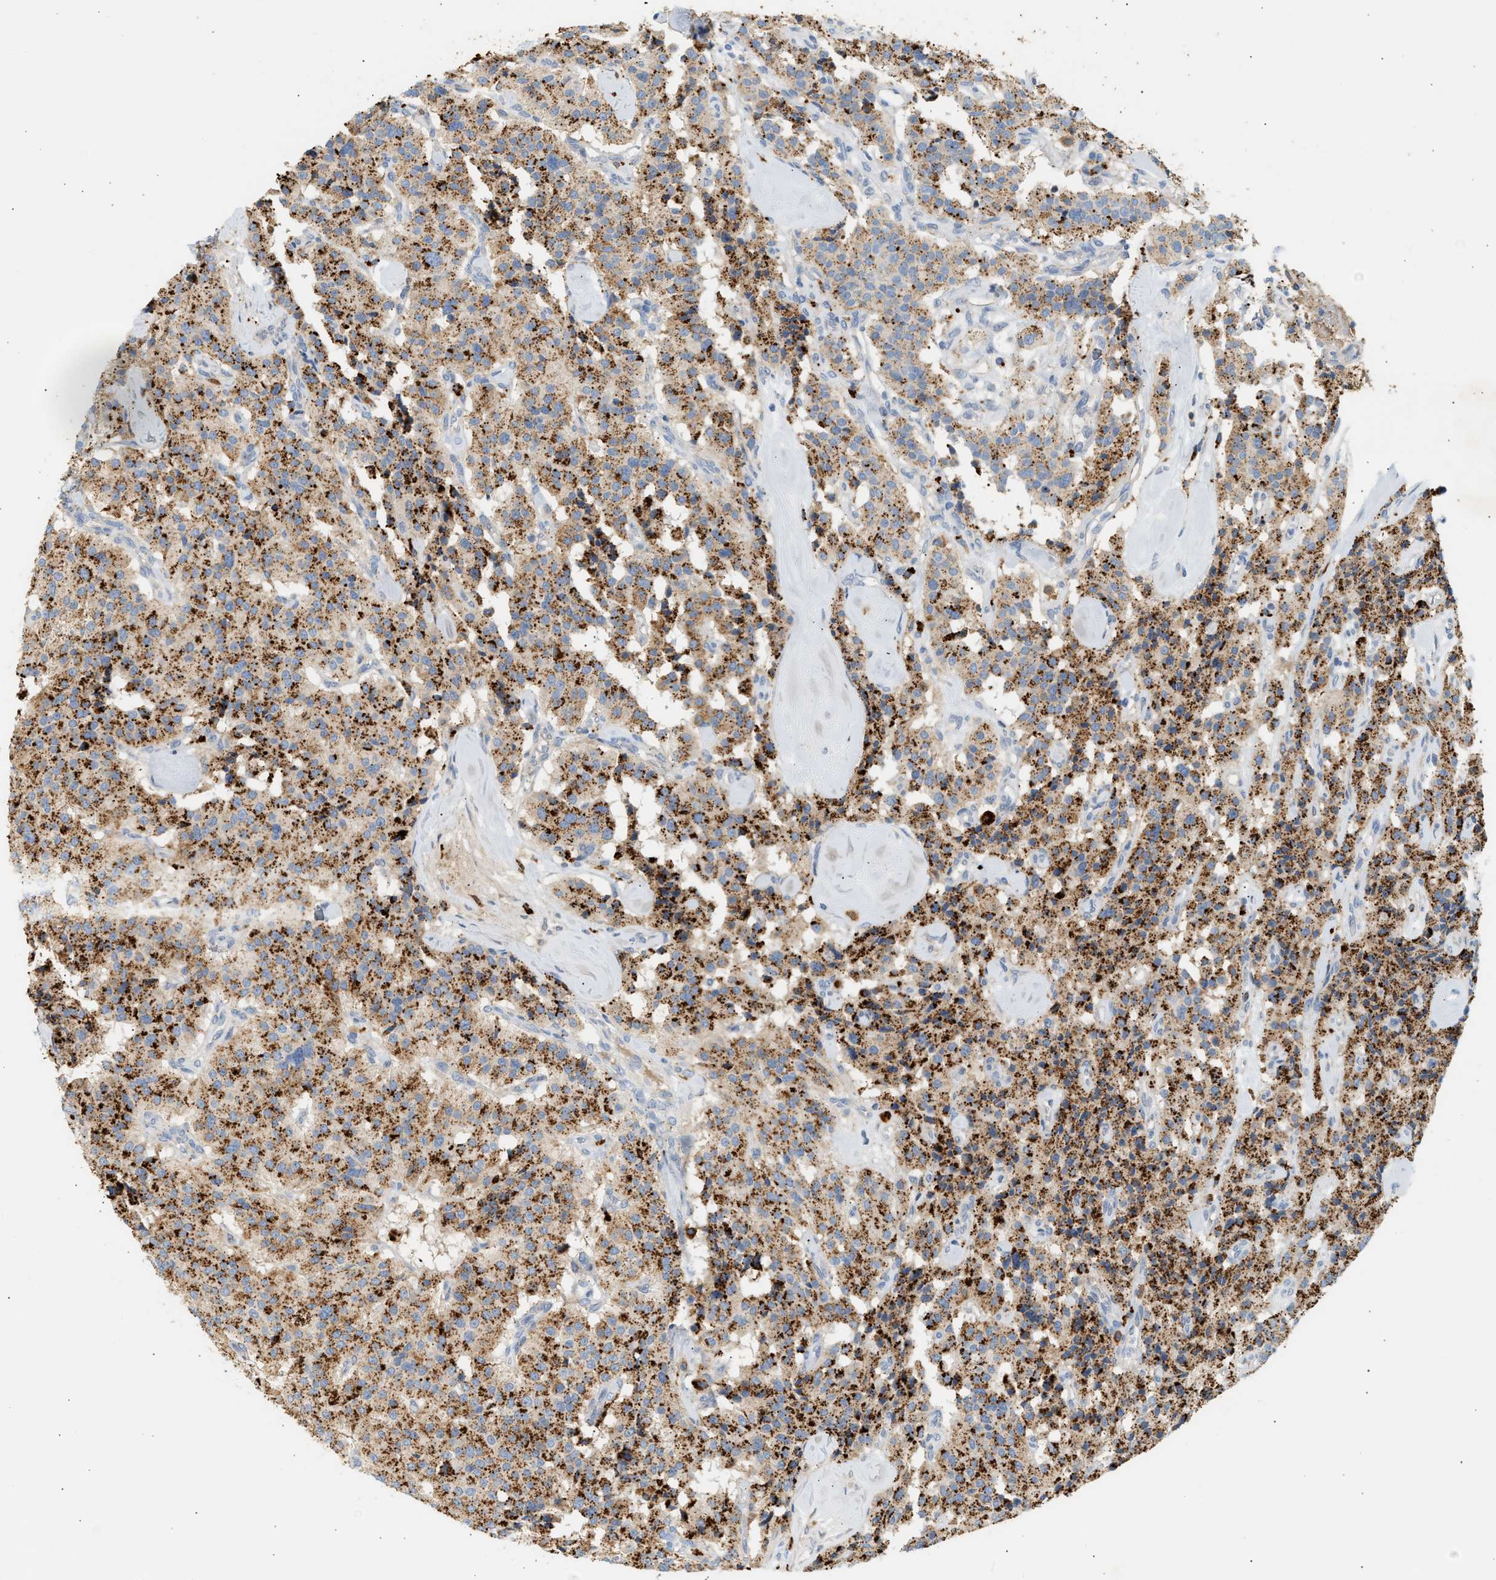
{"staining": {"intensity": "strong", "quantity": ">75%", "location": "cytoplasmic/membranous"}, "tissue": "carcinoid", "cell_type": "Tumor cells", "image_type": "cancer", "snomed": [{"axis": "morphology", "description": "Carcinoid, malignant, NOS"}, {"axis": "topography", "description": "Lung"}], "caption": "Brown immunohistochemical staining in human carcinoid reveals strong cytoplasmic/membranous staining in approximately >75% of tumor cells. Immunohistochemistry (ihc) stains the protein in brown and the nuclei are stained blue.", "gene": "ENTHD1", "patient": {"sex": "male", "age": 30}}